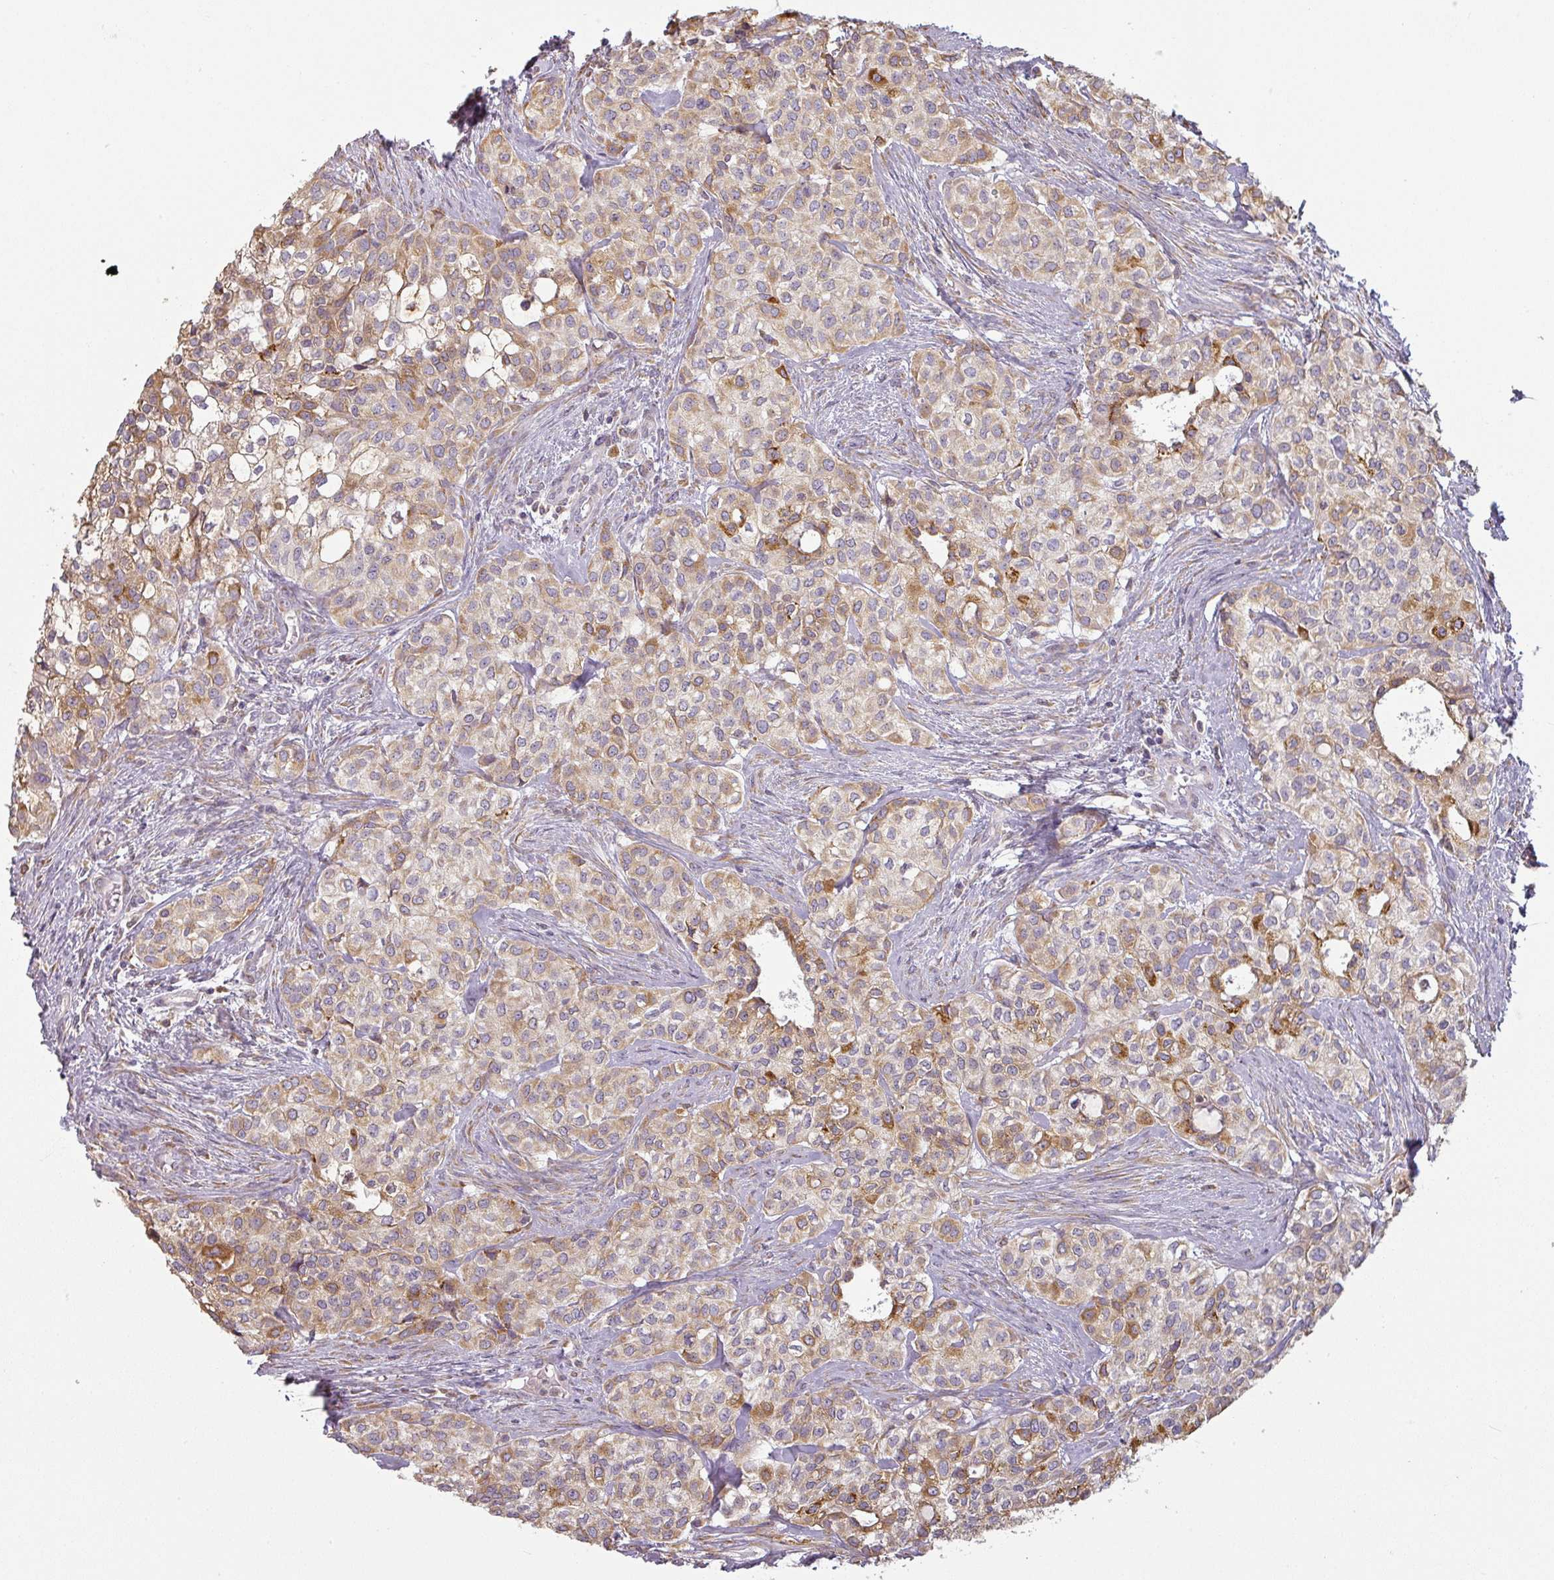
{"staining": {"intensity": "moderate", "quantity": "25%-75%", "location": "cytoplasmic/membranous"}, "tissue": "head and neck cancer", "cell_type": "Tumor cells", "image_type": "cancer", "snomed": [{"axis": "morphology", "description": "Adenocarcinoma, NOS"}, {"axis": "topography", "description": "Head-Neck"}], "caption": "This is an image of immunohistochemistry staining of head and neck cancer, which shows moderate expression in the cytoplasmic/membranous of tumor cells.", "gene": "CCDC144A", "patient": {"sex": "male", "age": 81}}